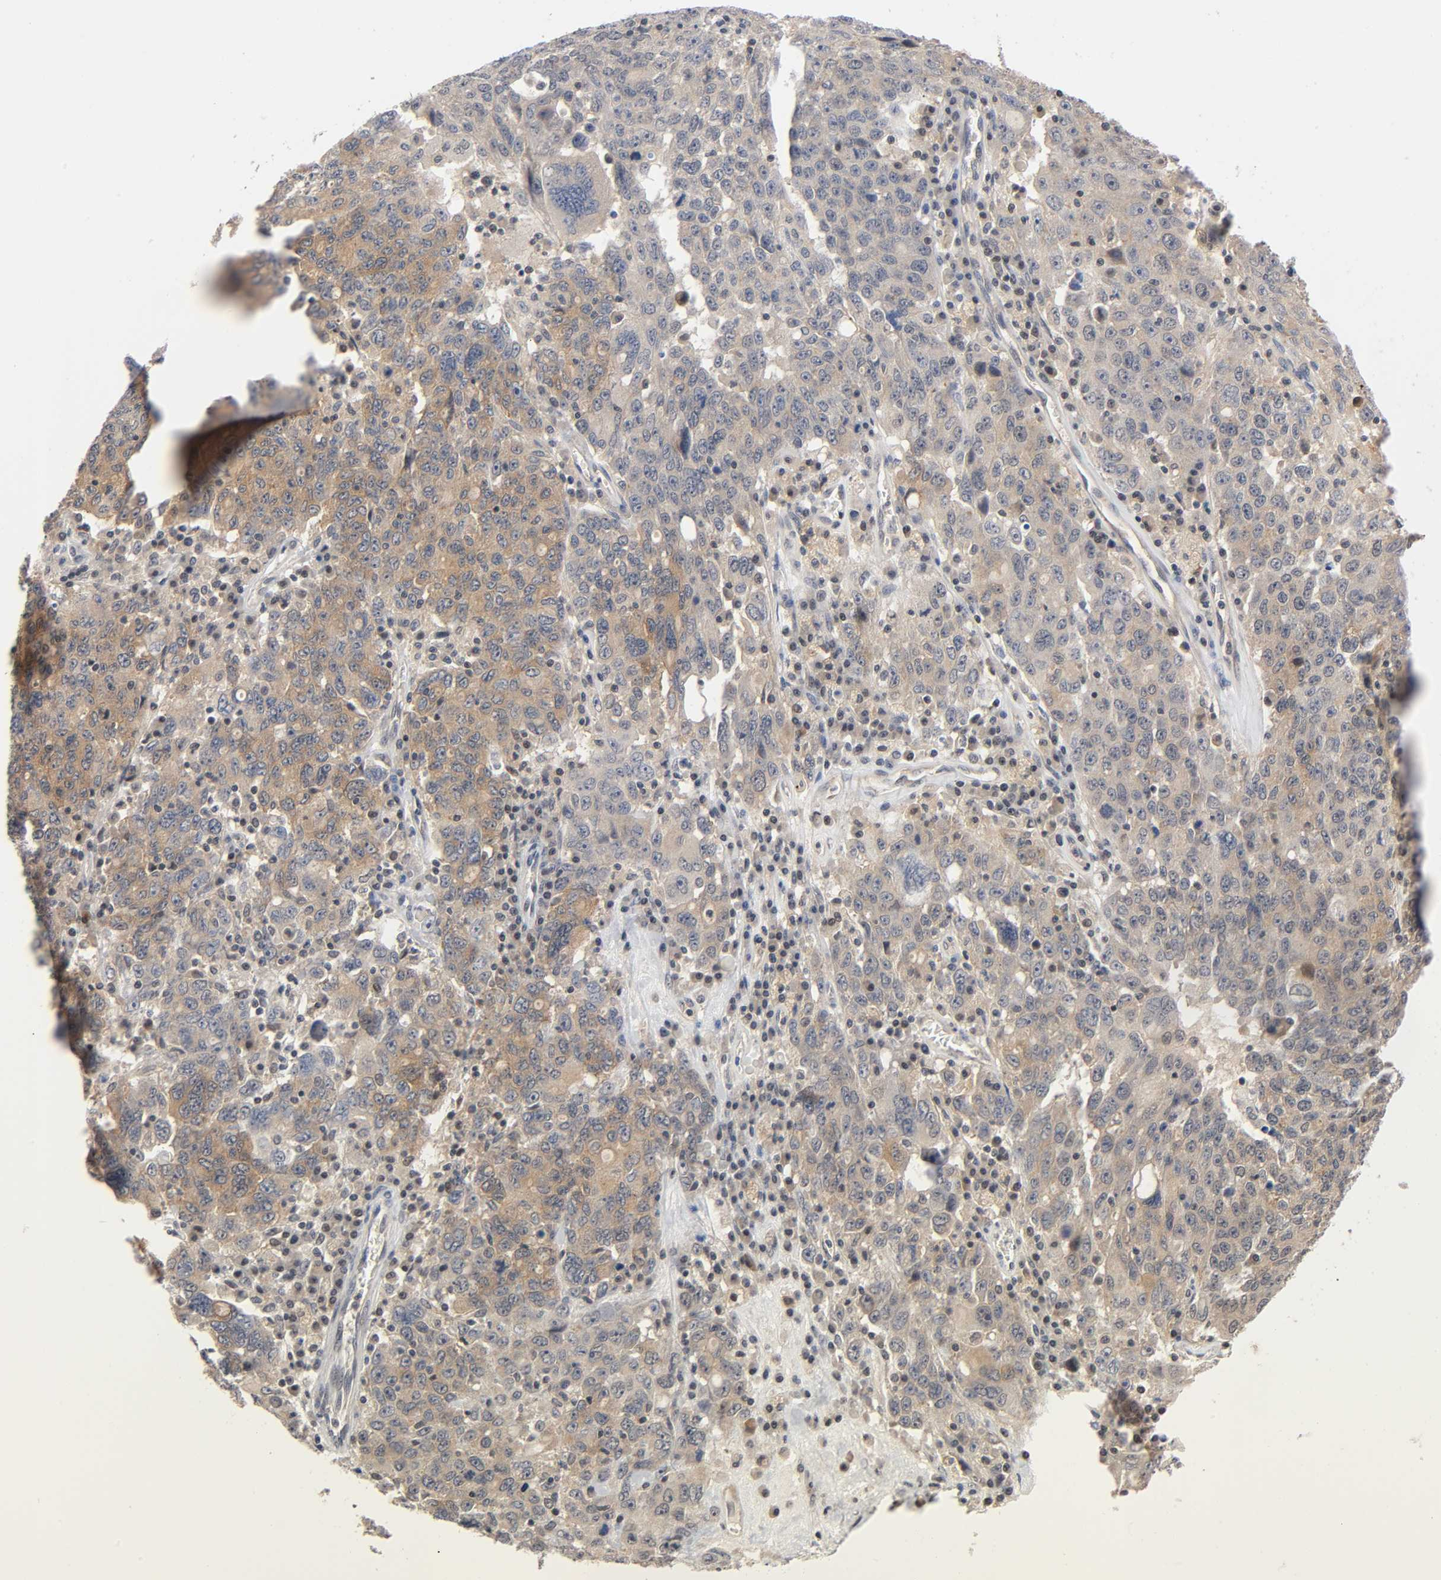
{"staining": {"intensity": "weak", "quantity": ">75%", "location": "cytoplasmic/membranous"}, "tissue": "ovarian cancer", "cell_type": "Tumor cells", "image_type": "cancer", "snomed": [{"axis": "morphology", "description": "Carcinoma, endometroid"}, {"axis": "topography", "description": "Ovary"}], "caption": "High-magnification brightfield microscopy of endometroid carcinoma (ovarian) stained with DAB (brown) and counterstained with hematoxylin (blue). tumor cells exhibit weak cytoplasmic/membranous expression is appreciated in approximately>75% of cells. (Stains: DAB in brown, nuclei in blue, Microscopy: brightfield microscopy at high magnification).", "gene": "PRKAB1", "patient": {"sex": "female", "age": 62}}